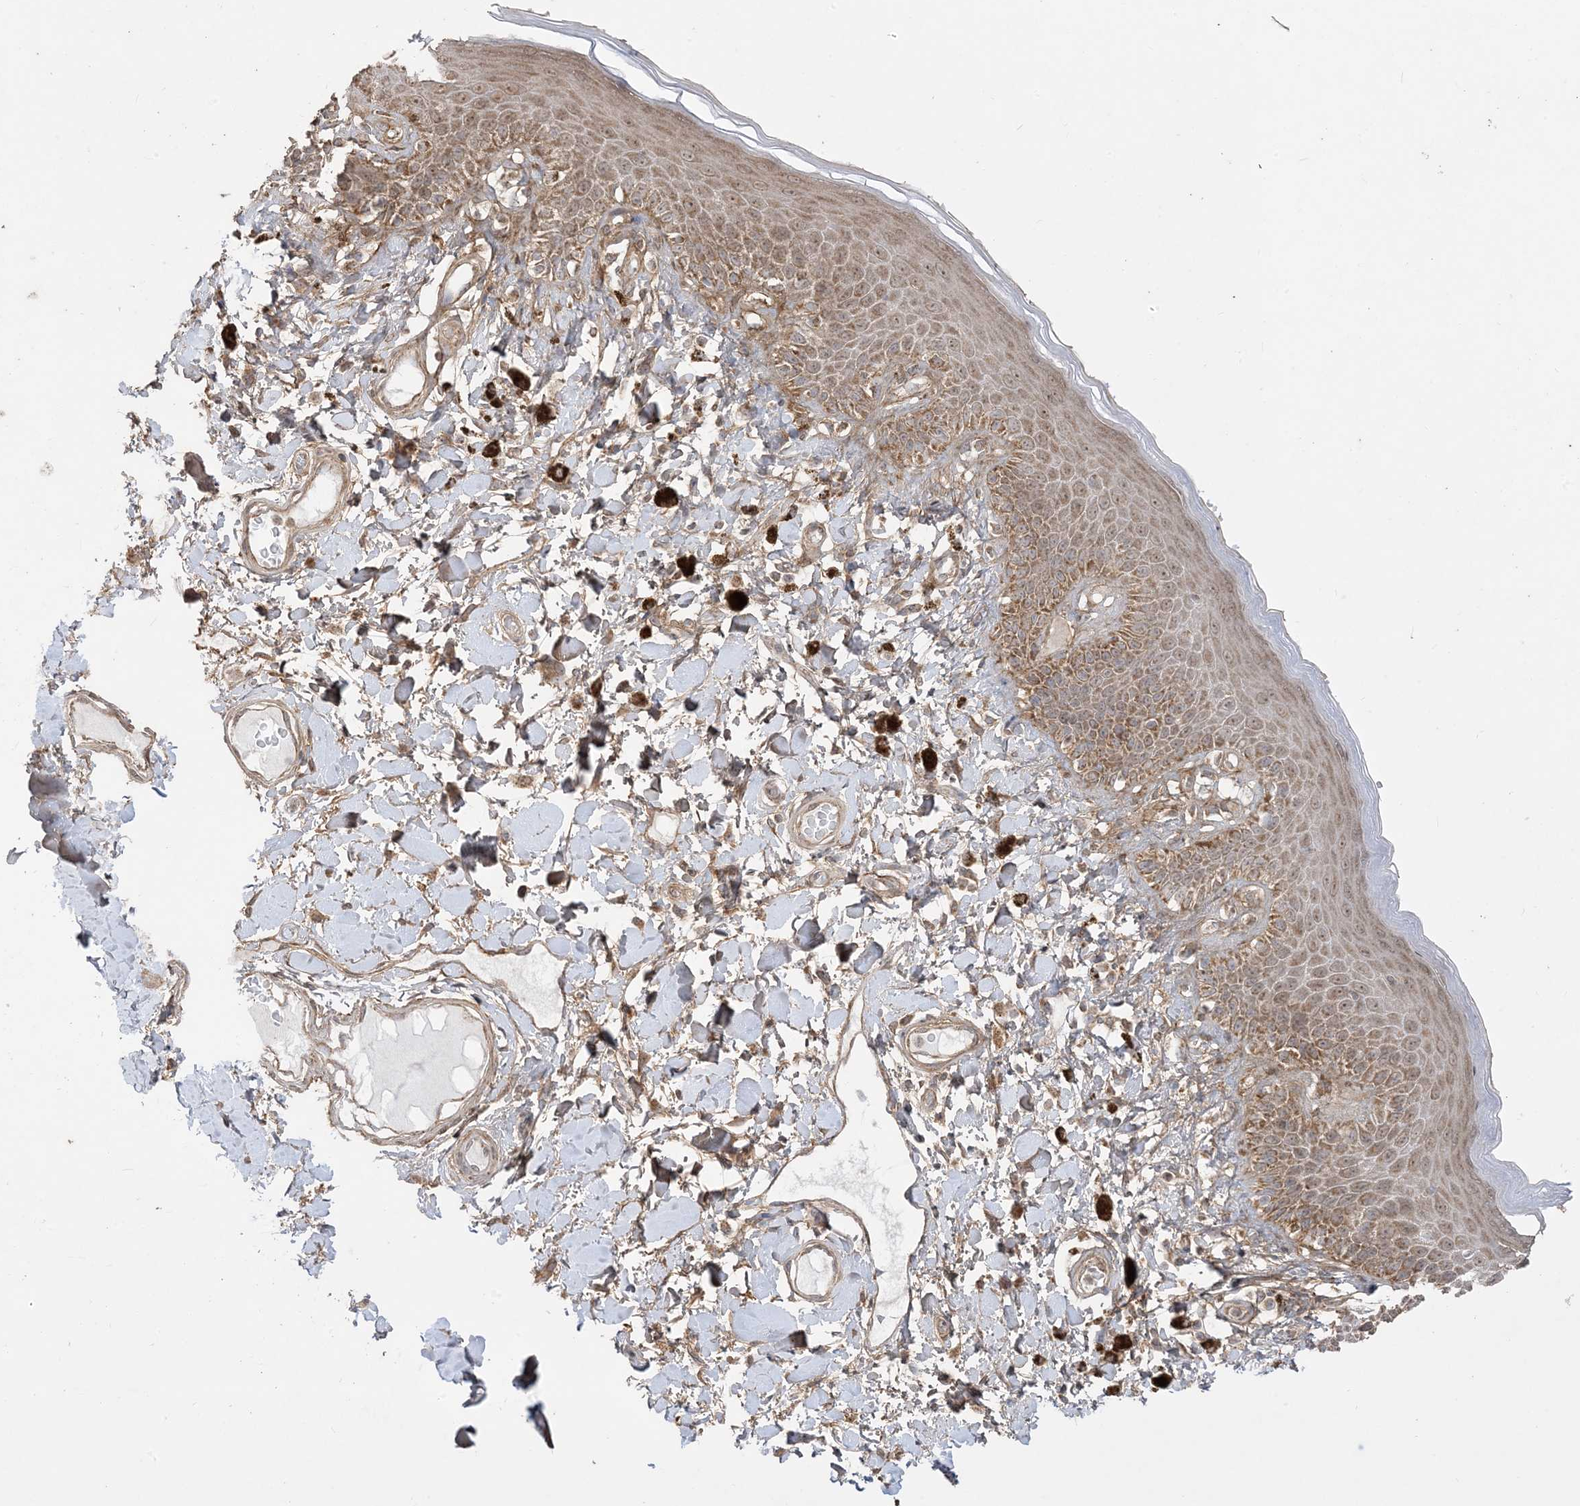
{"staining": {"intensity": "strong", "quantity": ">75%", "location": "cytoplasmic/membranous"}, "tissue": "skin", "cell_type": "Epidermal cells", "image_type": "normal", "snomed": [{"axis": "morphology", "description": "Normal tissue, NOS"}, {"axis": "topography", "description": "Anal"}], "caption": "An immunohistochemistry histopathology image of unremarkable tissue is shown. Protein staining in brown highlights strong cytoplasmic/membranous positivity in skin within epidermal cells.", "gene": "SIRT3", "patient": {"sex": "female", "age": 78}}